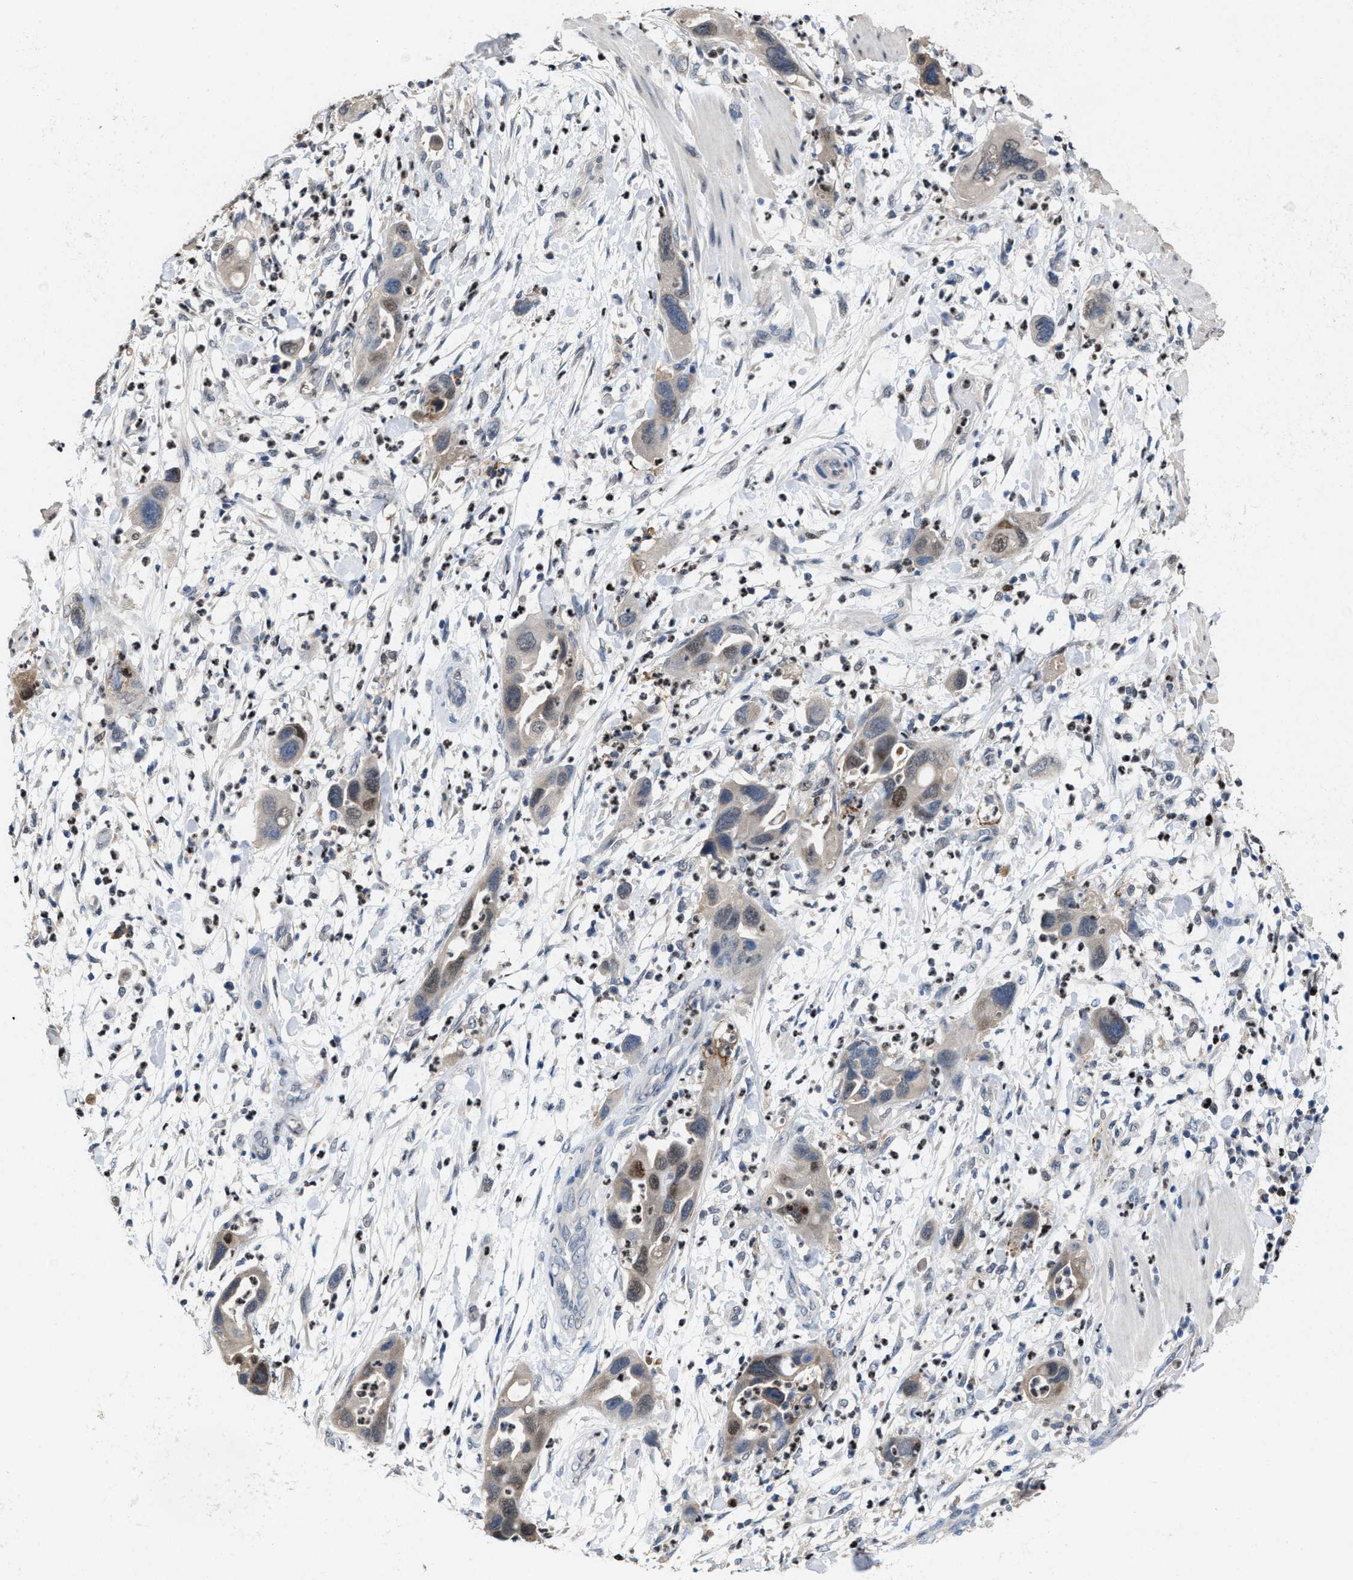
{"staining": {"intensity": "weak", "quantity": "25%-75%", "location": "cytoplasmic/membranous,nuclear"}, "tissue": "pancreatic cancer", "cell_type": "Tumor cells", "image_type": "cancer", "snomed": [{"axis": "morphology", "description": "Adenocarcinoma, NOS"}, {"axis": "topography", "description": "Pancreas"}], "caption": "Immunohistochemistry (IHC) photomicrograph of human pancreatic adenocarcinoma stained for a protein (brown), which demonstrates low levels of weak cytoplasmic/membranous and nuclear staining in approximately 25%-75% of tumor cells.", "gene": "ZNF20", "patient": {"sex": "female", "age": 71}}